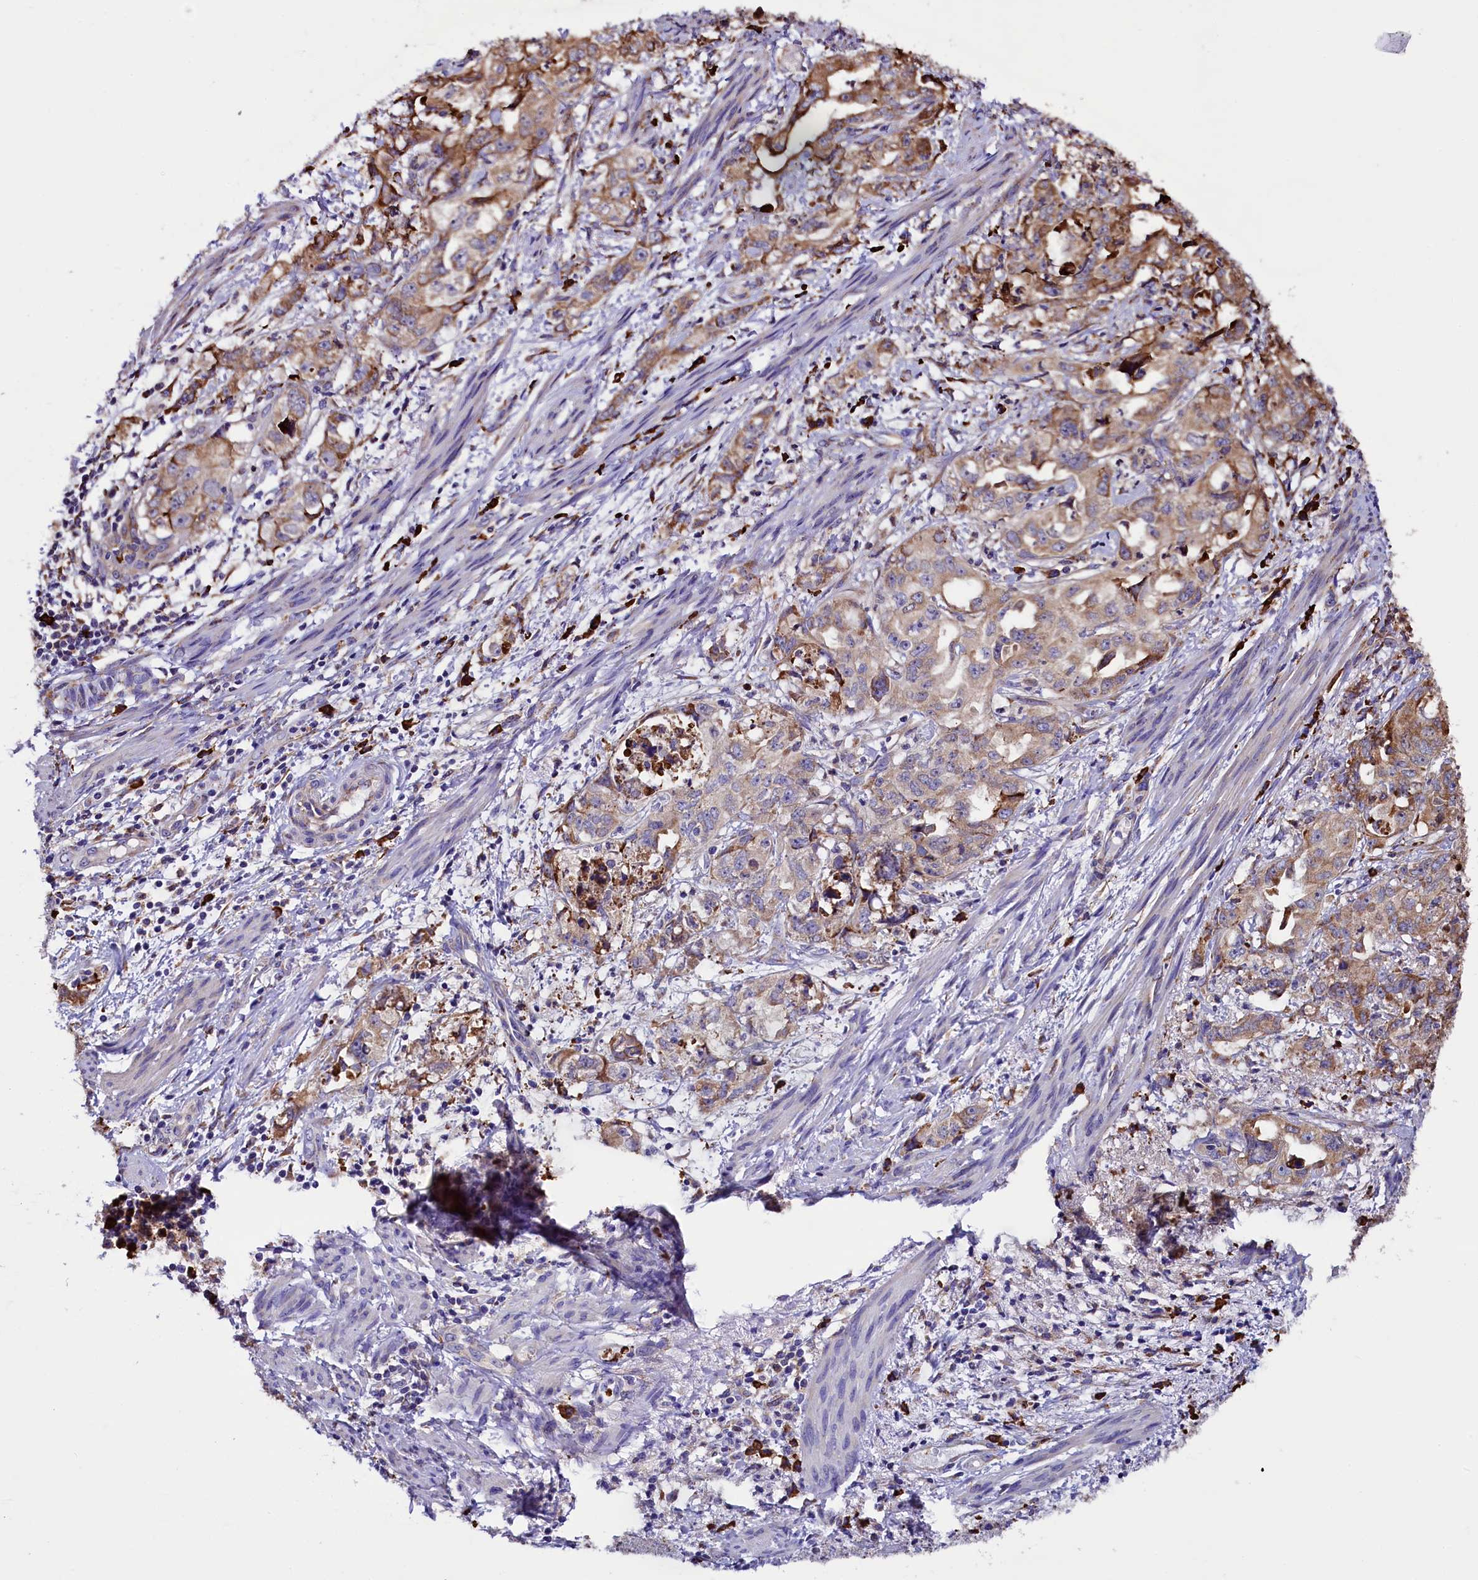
{"staining": {"intensity": "moderate", "quantity": "<25%", "location": "cytoplasmic/membranous"}, "tissue": "endometrial cancer", "cell_type": "Tumor cells", "image_type": "cancer", "snomed": [{"axis": "morphology", "description": "Adenocarcinoma, NOS"}, {"axis": "topography", "description": "Endometrium"}], "caption": "Moderate cytoplasmic/membranous positivity for a protein is appreciated in about <25% of tumor cells of endometrial cancer (adenocarcinoma) using immunohistochemistry (IHC).", "gene": "CAPS2", "patient": {"sex": "female", "age": 65}}